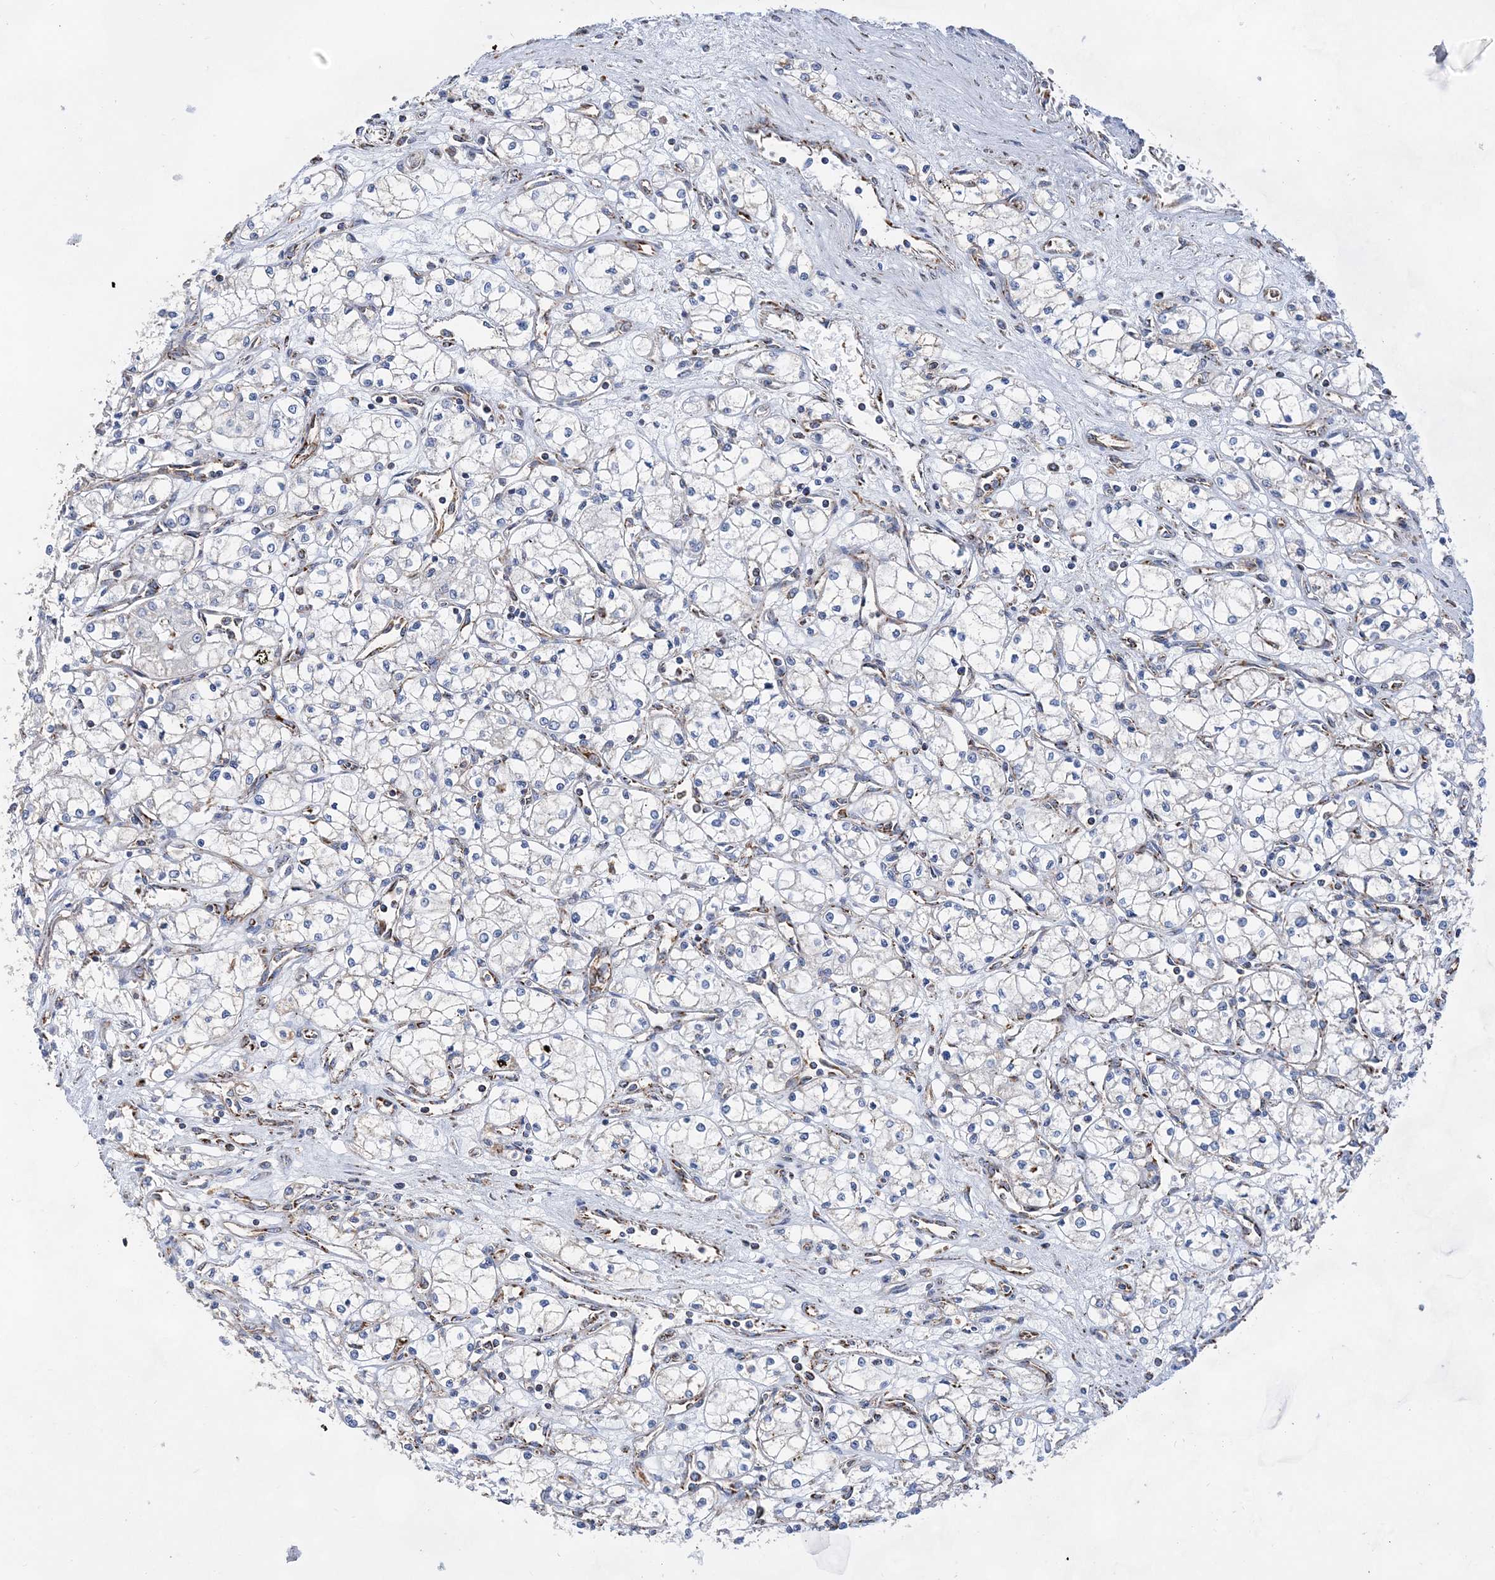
{"staining": {"intensity": "negative", "quantity": "none", "location": "none"}, "tissue": "renal cancer", "cell_type": "Tumor cells", "image_type": "cancer", "snomed": [{"axis": "morphology", "description": "Adenocarcinoma, NOS"}, {"axis": "topography", "description": "Kidney"}], "caption": "Renal cancer (adenocarcinoma) stained for a protein using immunohistochemistry (IHC) displays no staining tumor cells.", "gene": "ACOT9", "patient": {"sex": "male", "age": 59}}